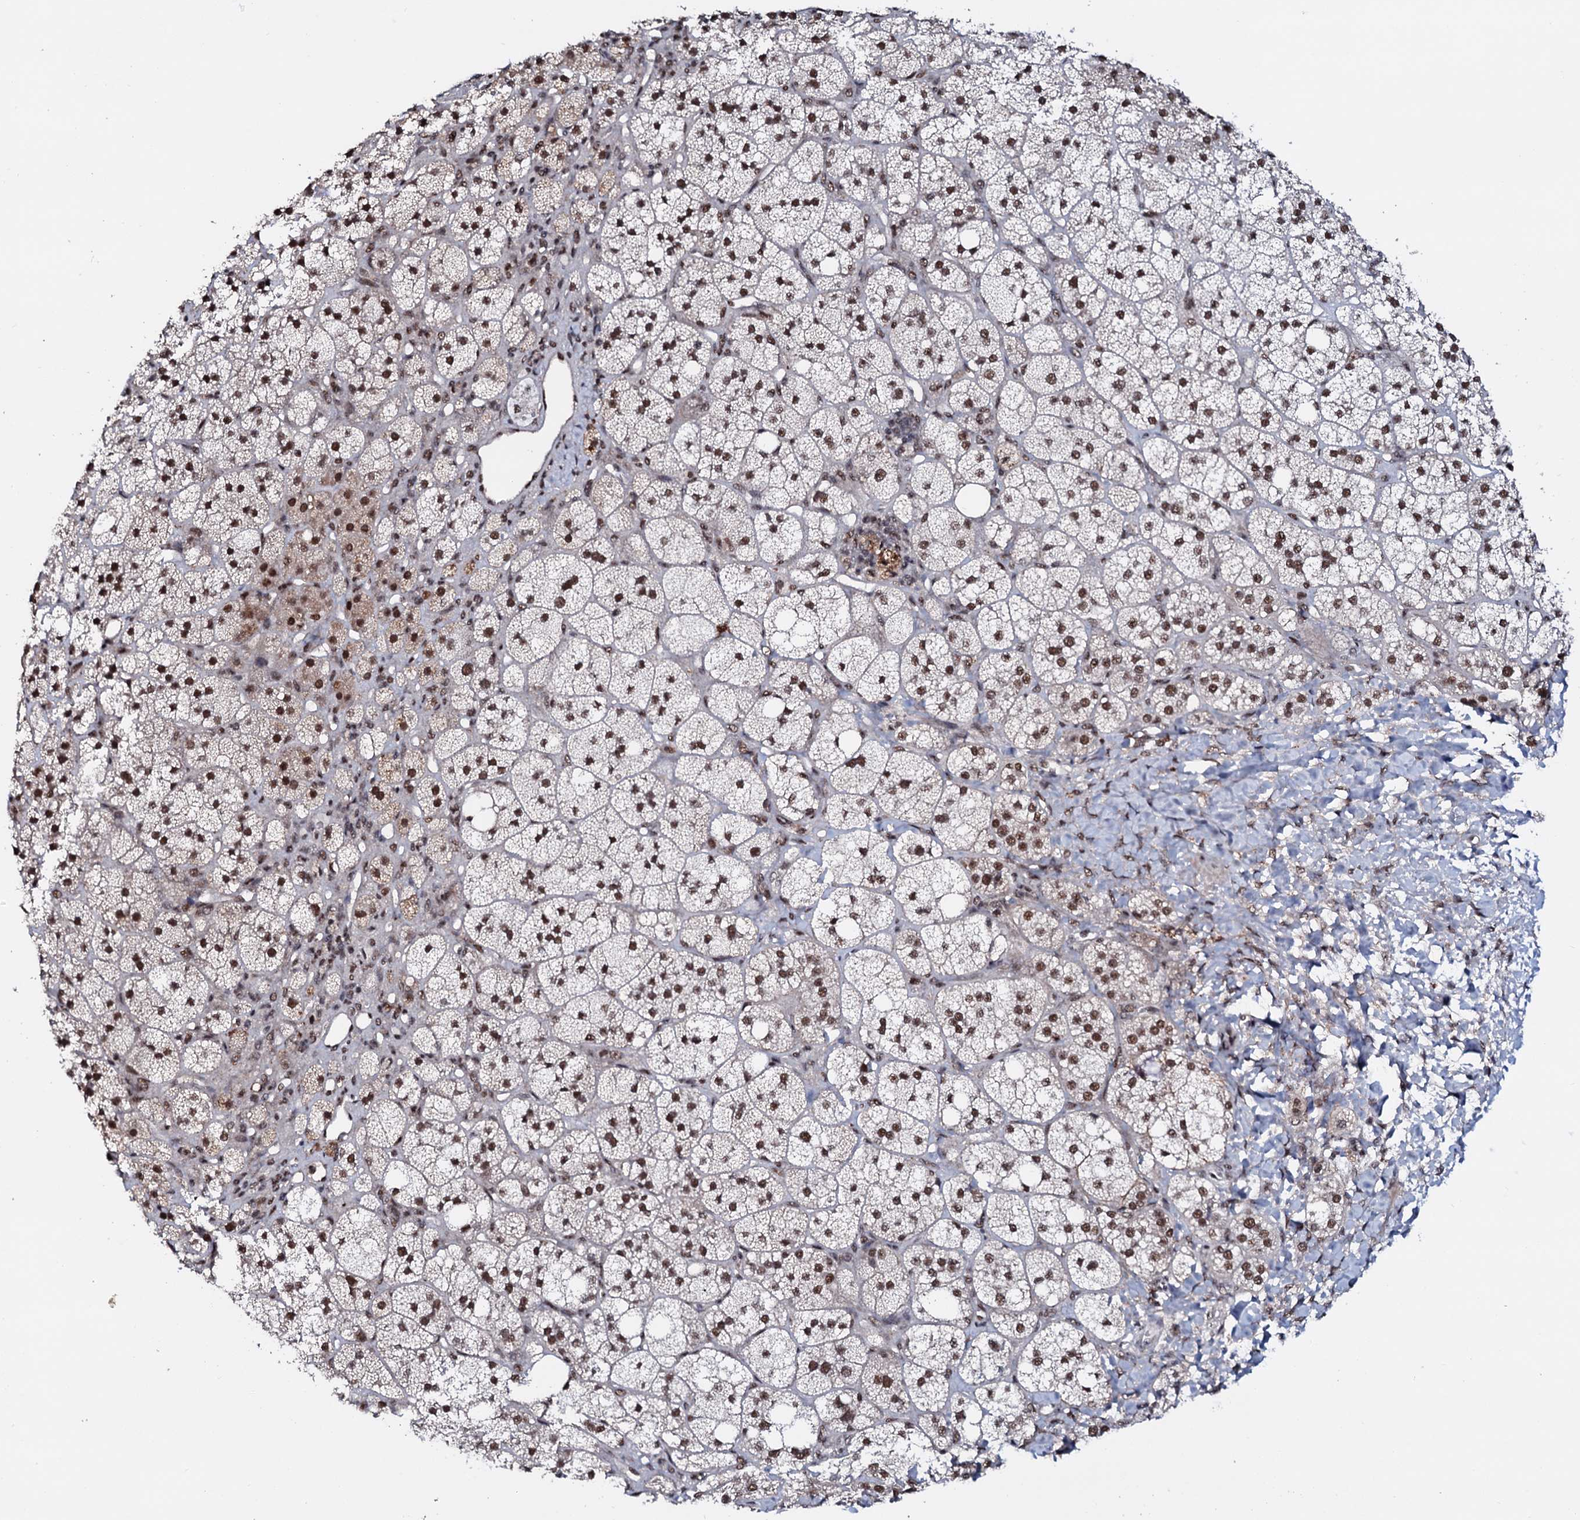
{"staining": {"intensity": "strong", "quantity": "25%-75%", "location": "nuclear"}, "tissue": "adrenal gland", "cell_type": "Glandular cells", "image_type": "normal", "snomed": [{"axis": "morphology", "description": "Normal tissue, NOS"}, {"axis": "topography", "description": "Adrenal gland"}], "caption": "Immunohistochemical staining of benign human adrenal gland demonstrates 25%-75% levels of strong nuclear protein positivity in about 25%-75% of glandular cells.", "gene": "PRPF18", "patient": {"sex": "male", "age": 61}}